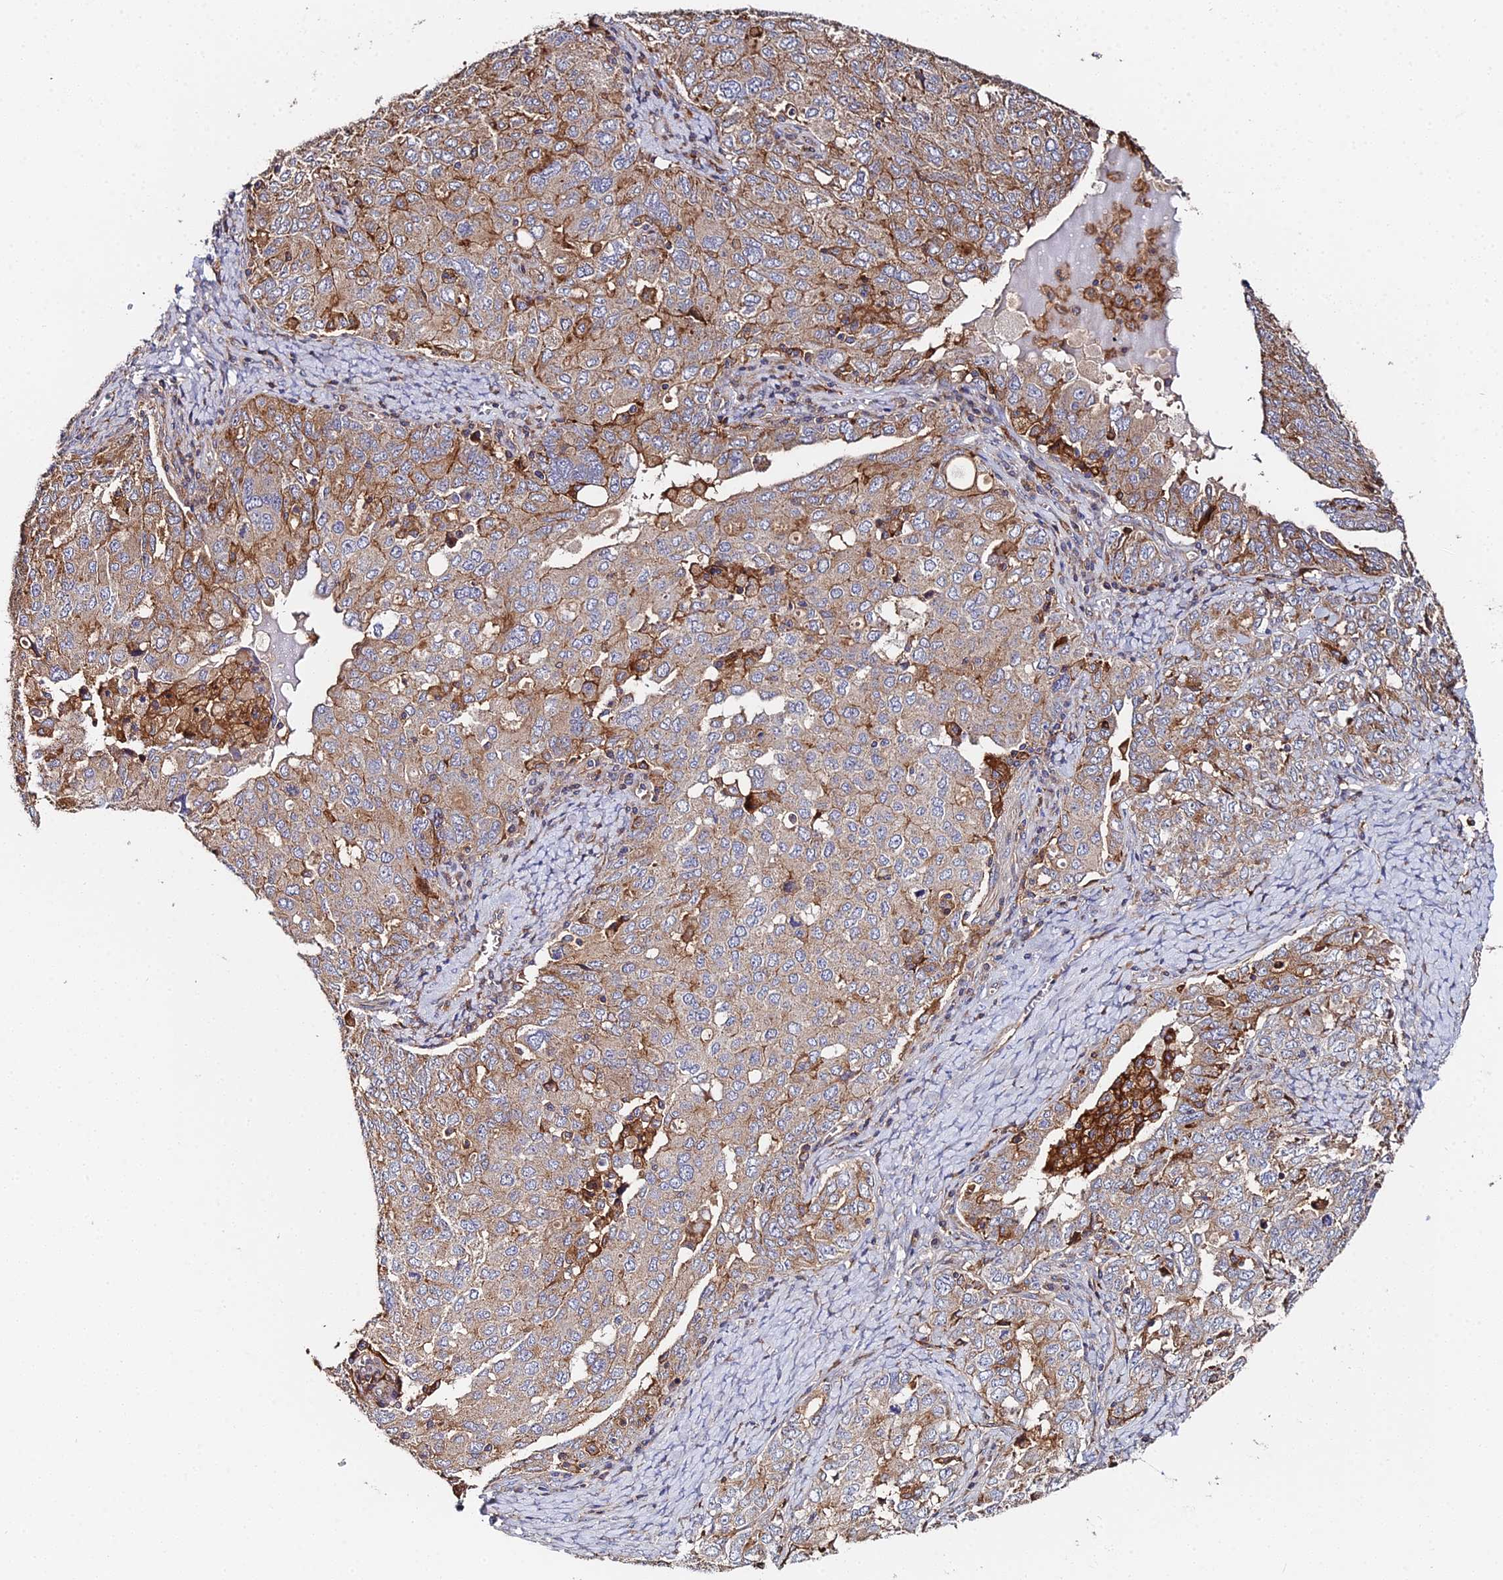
{"staining": {"intensity": "moderate", "quantity": "25%-75%", "location": "cytoplasmic/membranous"}, "tissue": "ovarian cancer", "cell_type": "Tumor cells", "image_type": "cancer", "snomed": [{"axis": "morphology", "description": "Carcinoma, endometroid"}, {"axis": "topography", "description": "Ovary"}], "caption": "A medium amount of moderate cytoplasmic/membranous expression is identified in about 25%-75% of tumor cells in endometroid carcinoma (ovarian) tissue. (DAB = brown stain, brightfield microscopy at high magnification).", "gene": "GNG5B", "patient": {"sex": "female", "age": 62}}